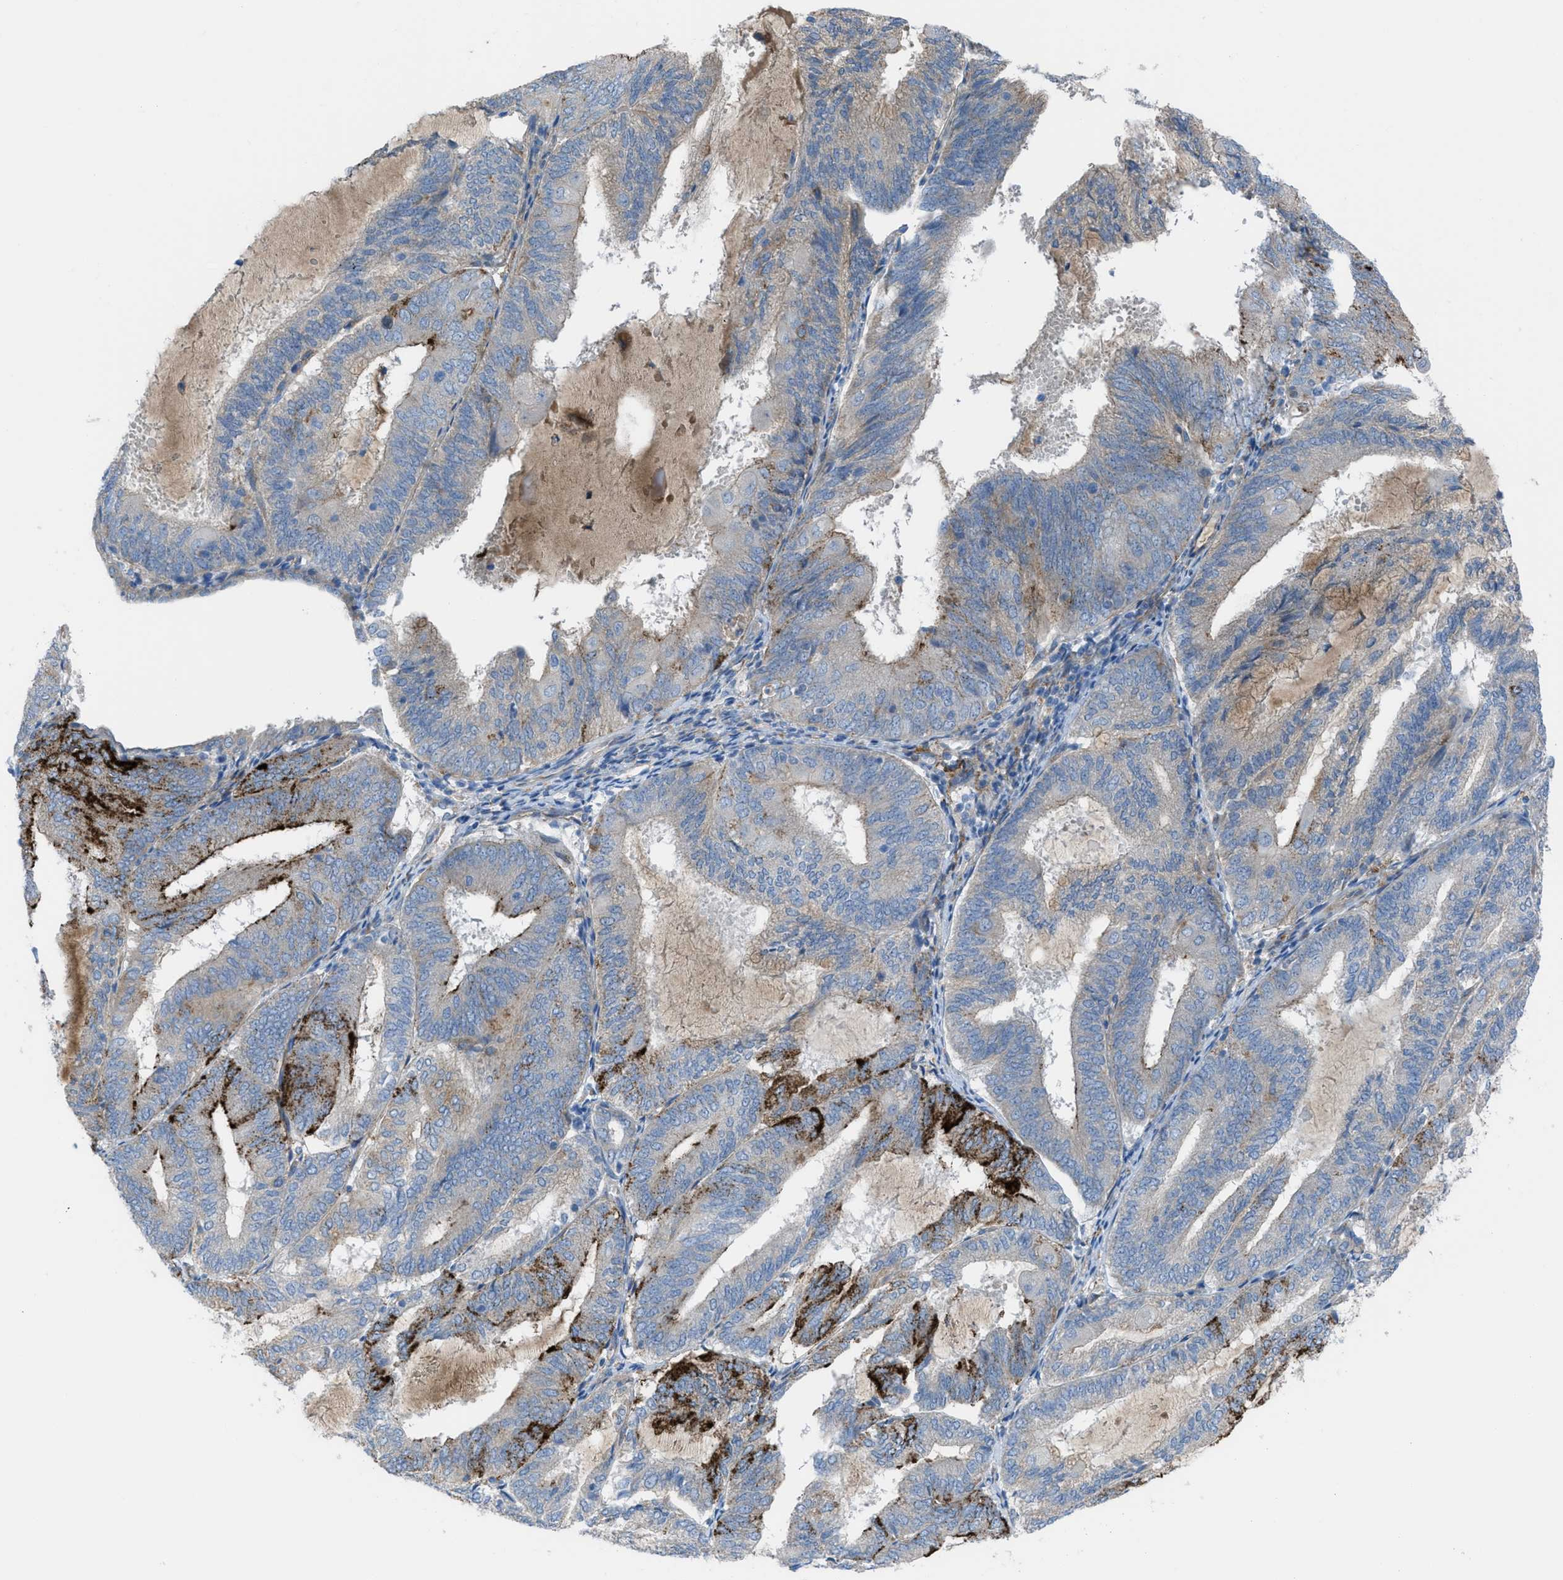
{"staining": {"intensity": "strong", "quantity": "<25%", "location": "cytoplasmic/membranous"}, "tissue": "endometrial cancer", "cell_type": "Tumor cells", "image_type": "cancer", "snomed": [{"axis": "morphology", "description": "Adenocarcinoma, NOS"}, {"axis": "topography", "description": "Endometrium"}], "caption": "A brown stain shows strong cytoplasmic/membranous expression of a protein in human adenocarcinoma (endometrial) tumor cells.", "gene": "EGFR", "patient": {"sex": "female", "age": 81}}